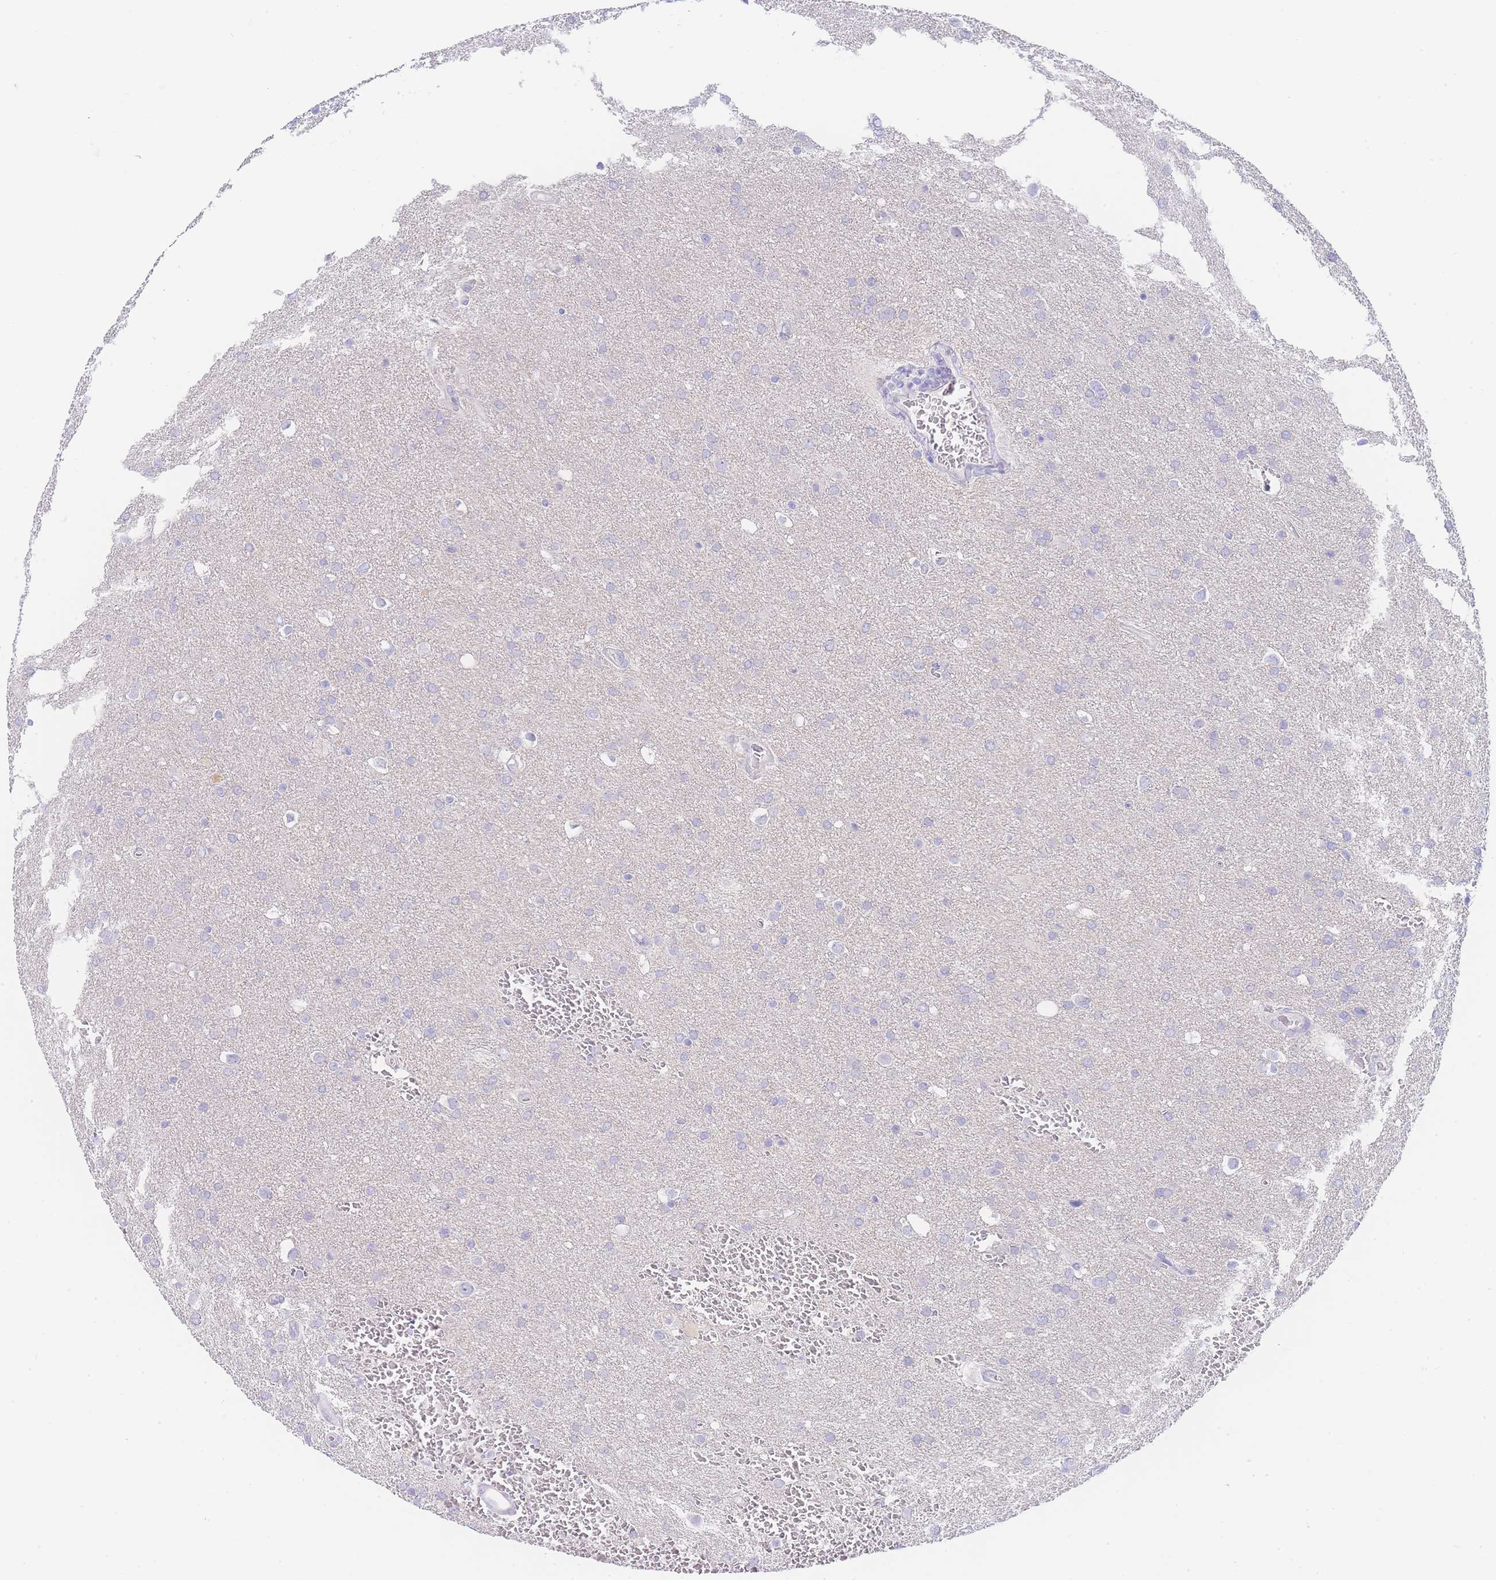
{"staining": {"intensity": "negative", "quantity": "none", "location": "none"}, "tissue": "glioma", "cell_type": "Tumor cells", "image_type": "cancer", "snomed": [{"axis": "morphology", "description": "Glioma, malignant, Low grade"}, {"axis": "topography", "description": "Brain"}], "caption": "Micrograph shows no significant protein expression in tumor cells of glioma.", "gene": "LZTFL1", "patient": {"sex": "female", "age": 32}}